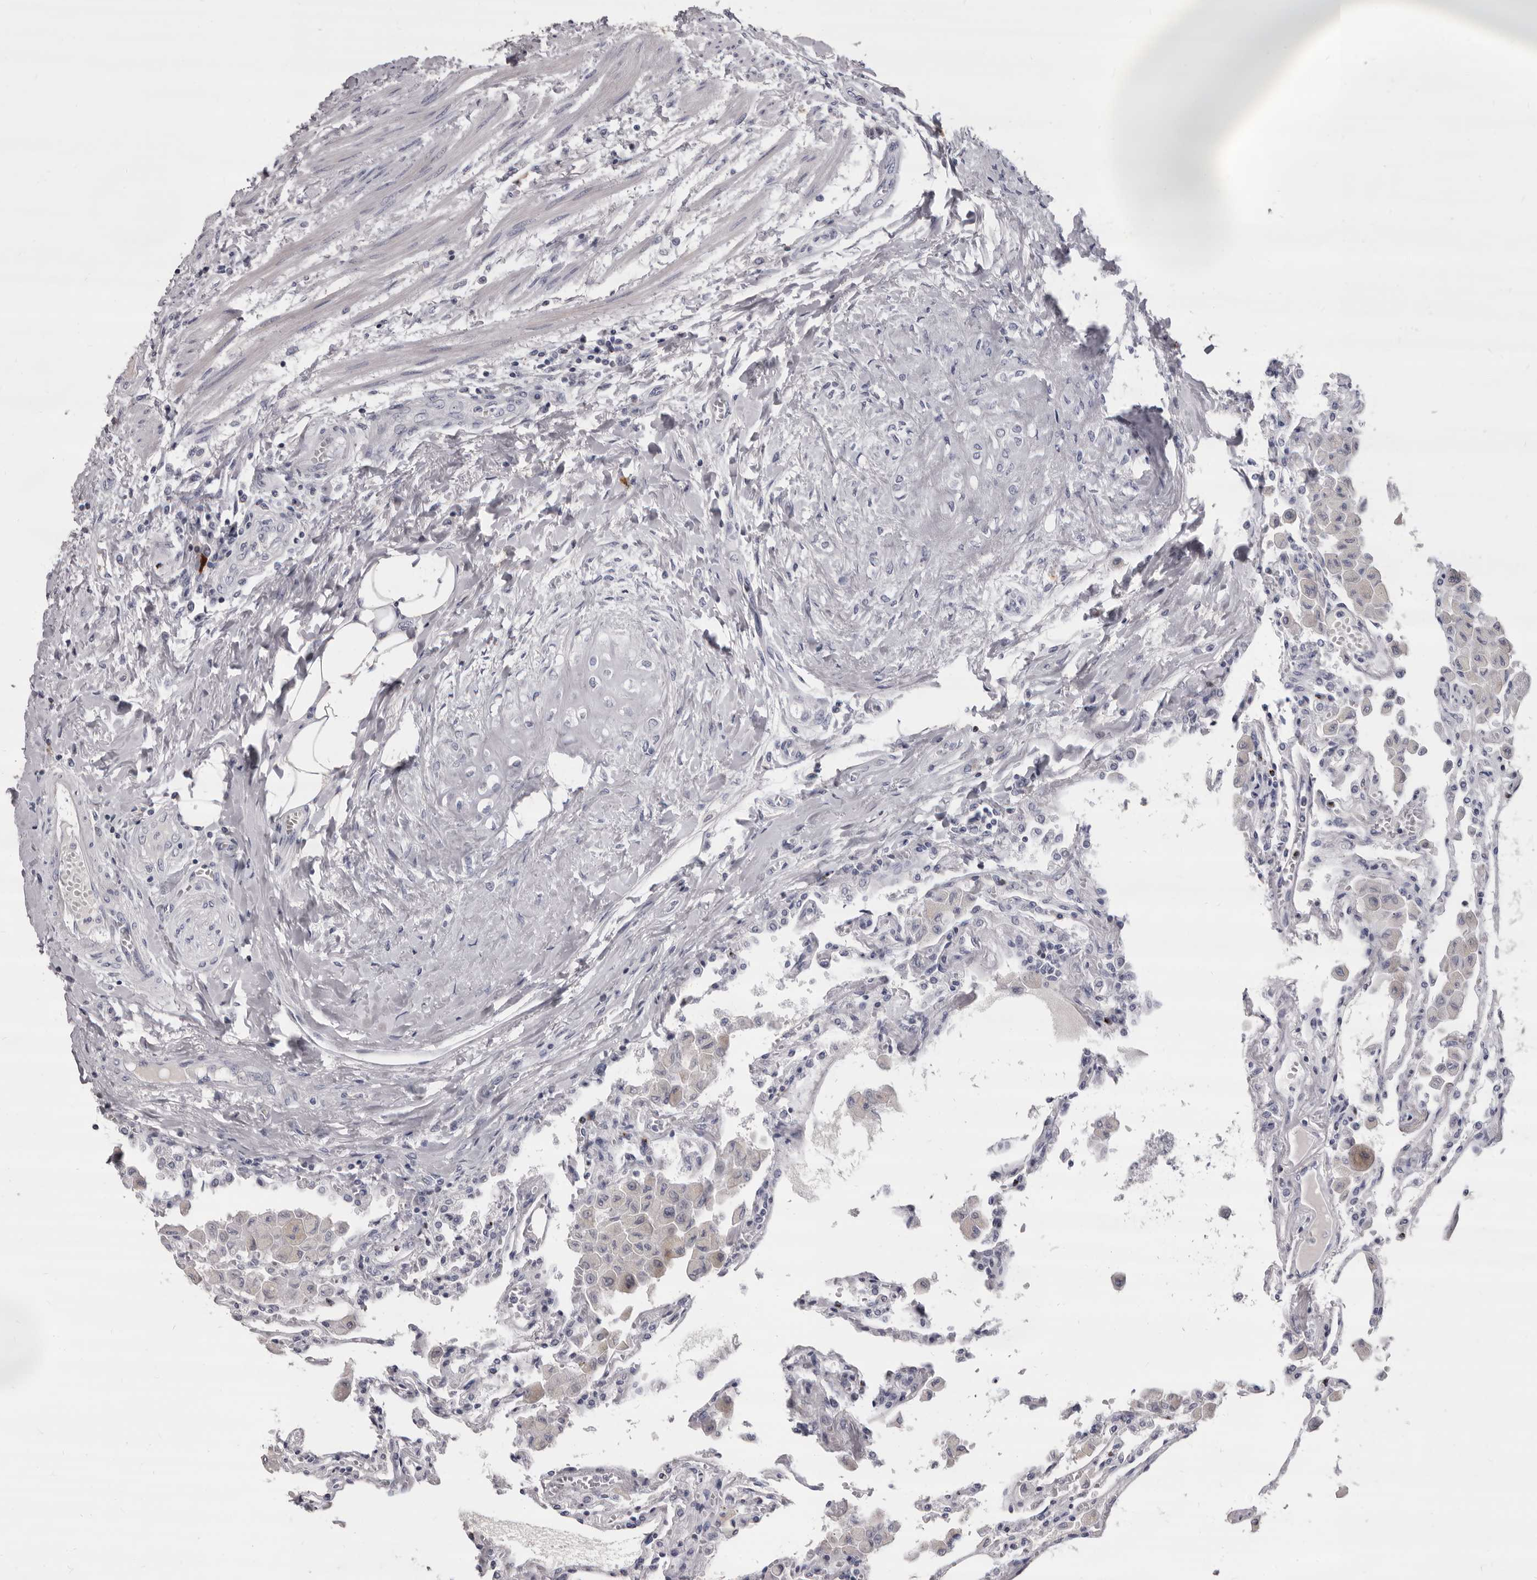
{"staining": {"intensity": "negative", "quantity": "none", "location": "none"}, "tissue": "lung", "cell_type": "Alveolar cells", "image_type": "normal", "snomed": [{"axis": "morphology", "description": "Normal tissue, NOS"}, {"axis": "topography", "description": "Bronchus"}, {"axis": "topography", "description": "Lung"}], "caption": "Alveolar cells show no significant protein staining in normal lung. (DAB (3,3'-diaminobenzidine) IHC, high magnification).", "gene": "GZMH", "patient": {"sex": "female", "age": 49}}